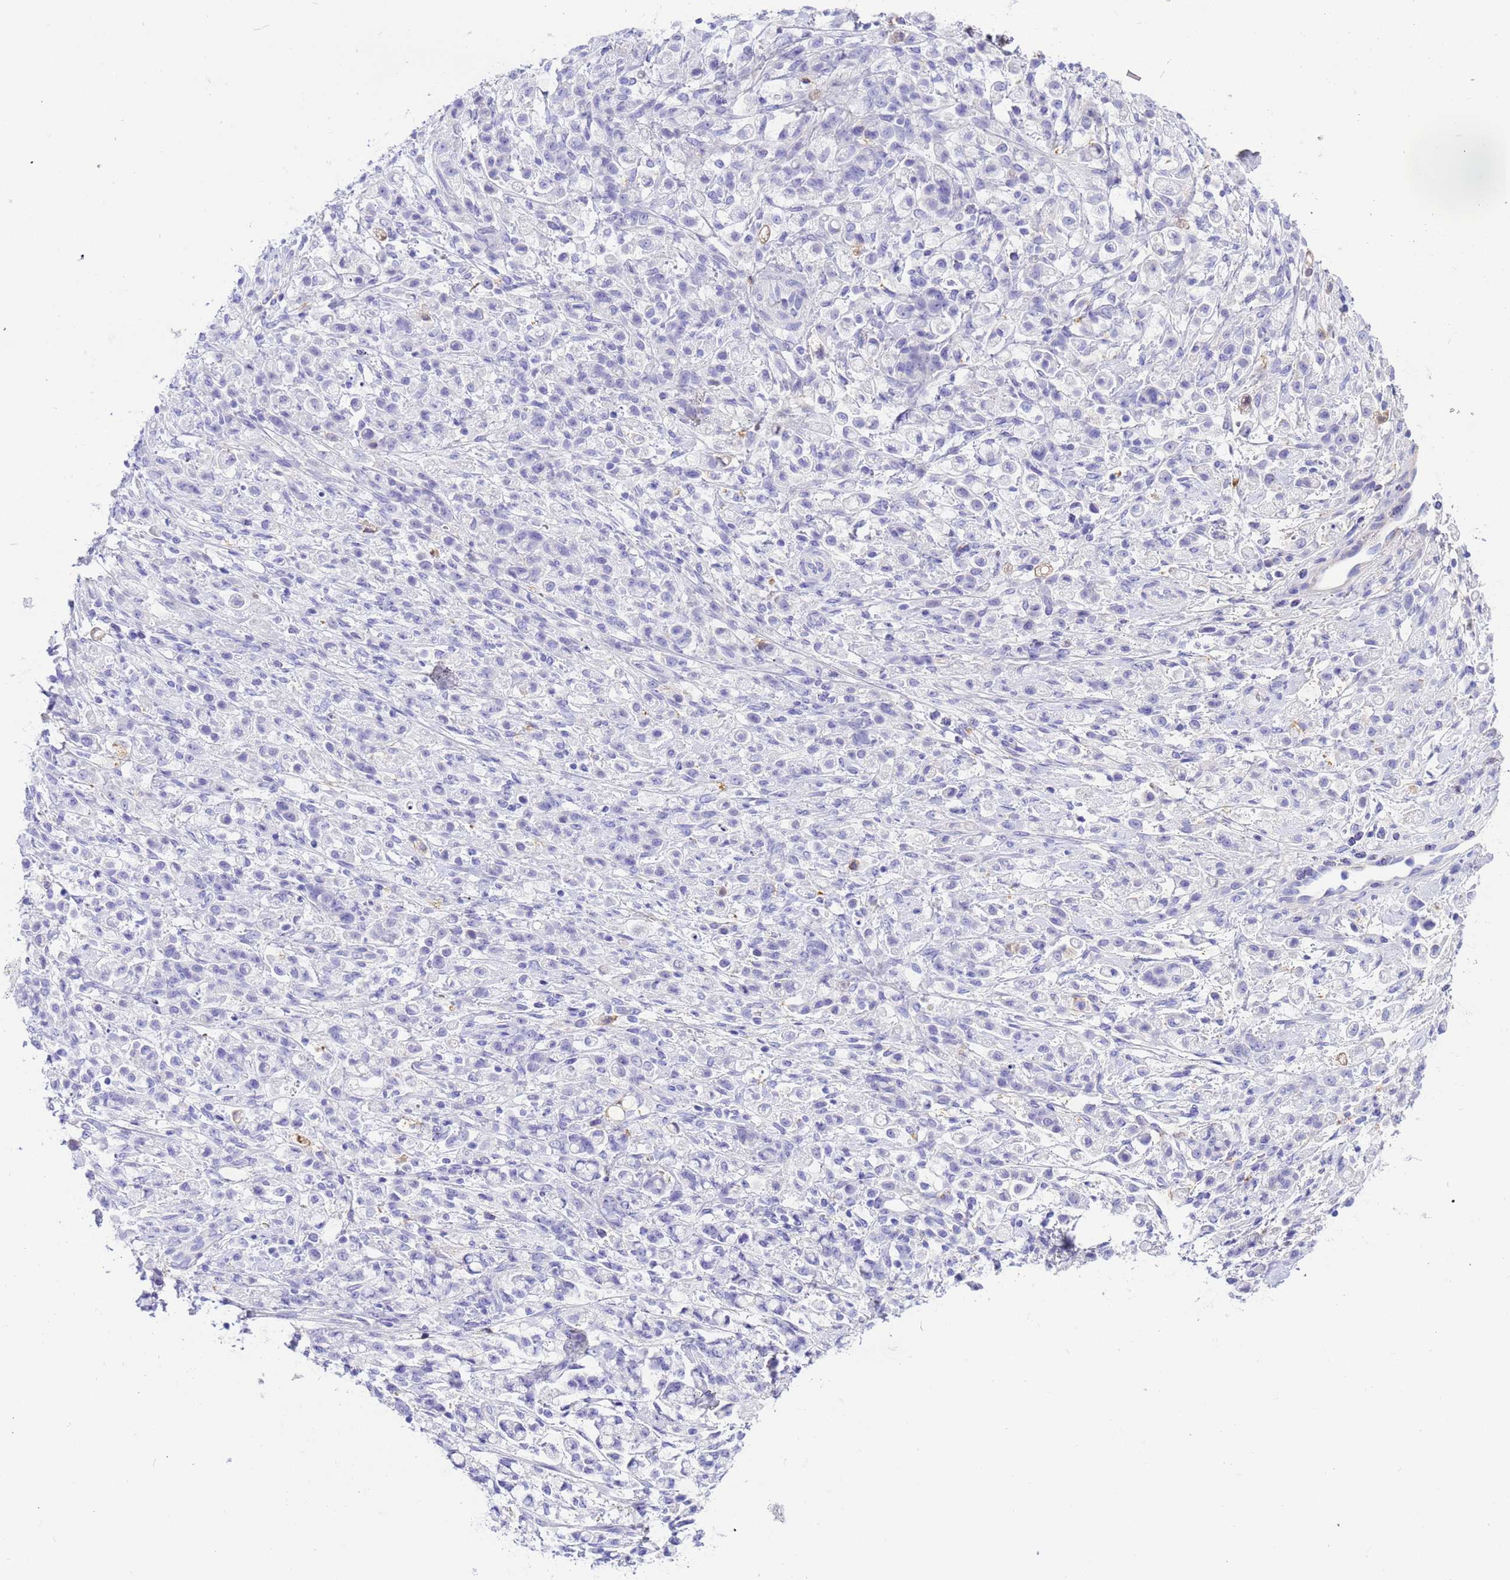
{"staining": {"intensity": "negative", "quantity": "none", "location": "none"}, "tissue": "stomach cancer", "cell_type": "Tumor cells", "image_type": "cancer", "snomed": [{"axis": "morphology", "description": "Adenocarcinoma, NOS"}, {"axis": "topography", "description": "Stomach"}], "caption": "Immunohistochemistry micrograph of neoplastic tissue: human stomach cancer stained with DAB (3,3'-diaminobenzidine) displays no significant protein positivity in tumor cells. (DAB (3,3'-diaminobenzidine) immunohistochemistry visualized using brightfield microscopy, high magnification).", "gene": "CFHR2", "patient": {"sex": "female", "age": 60}}